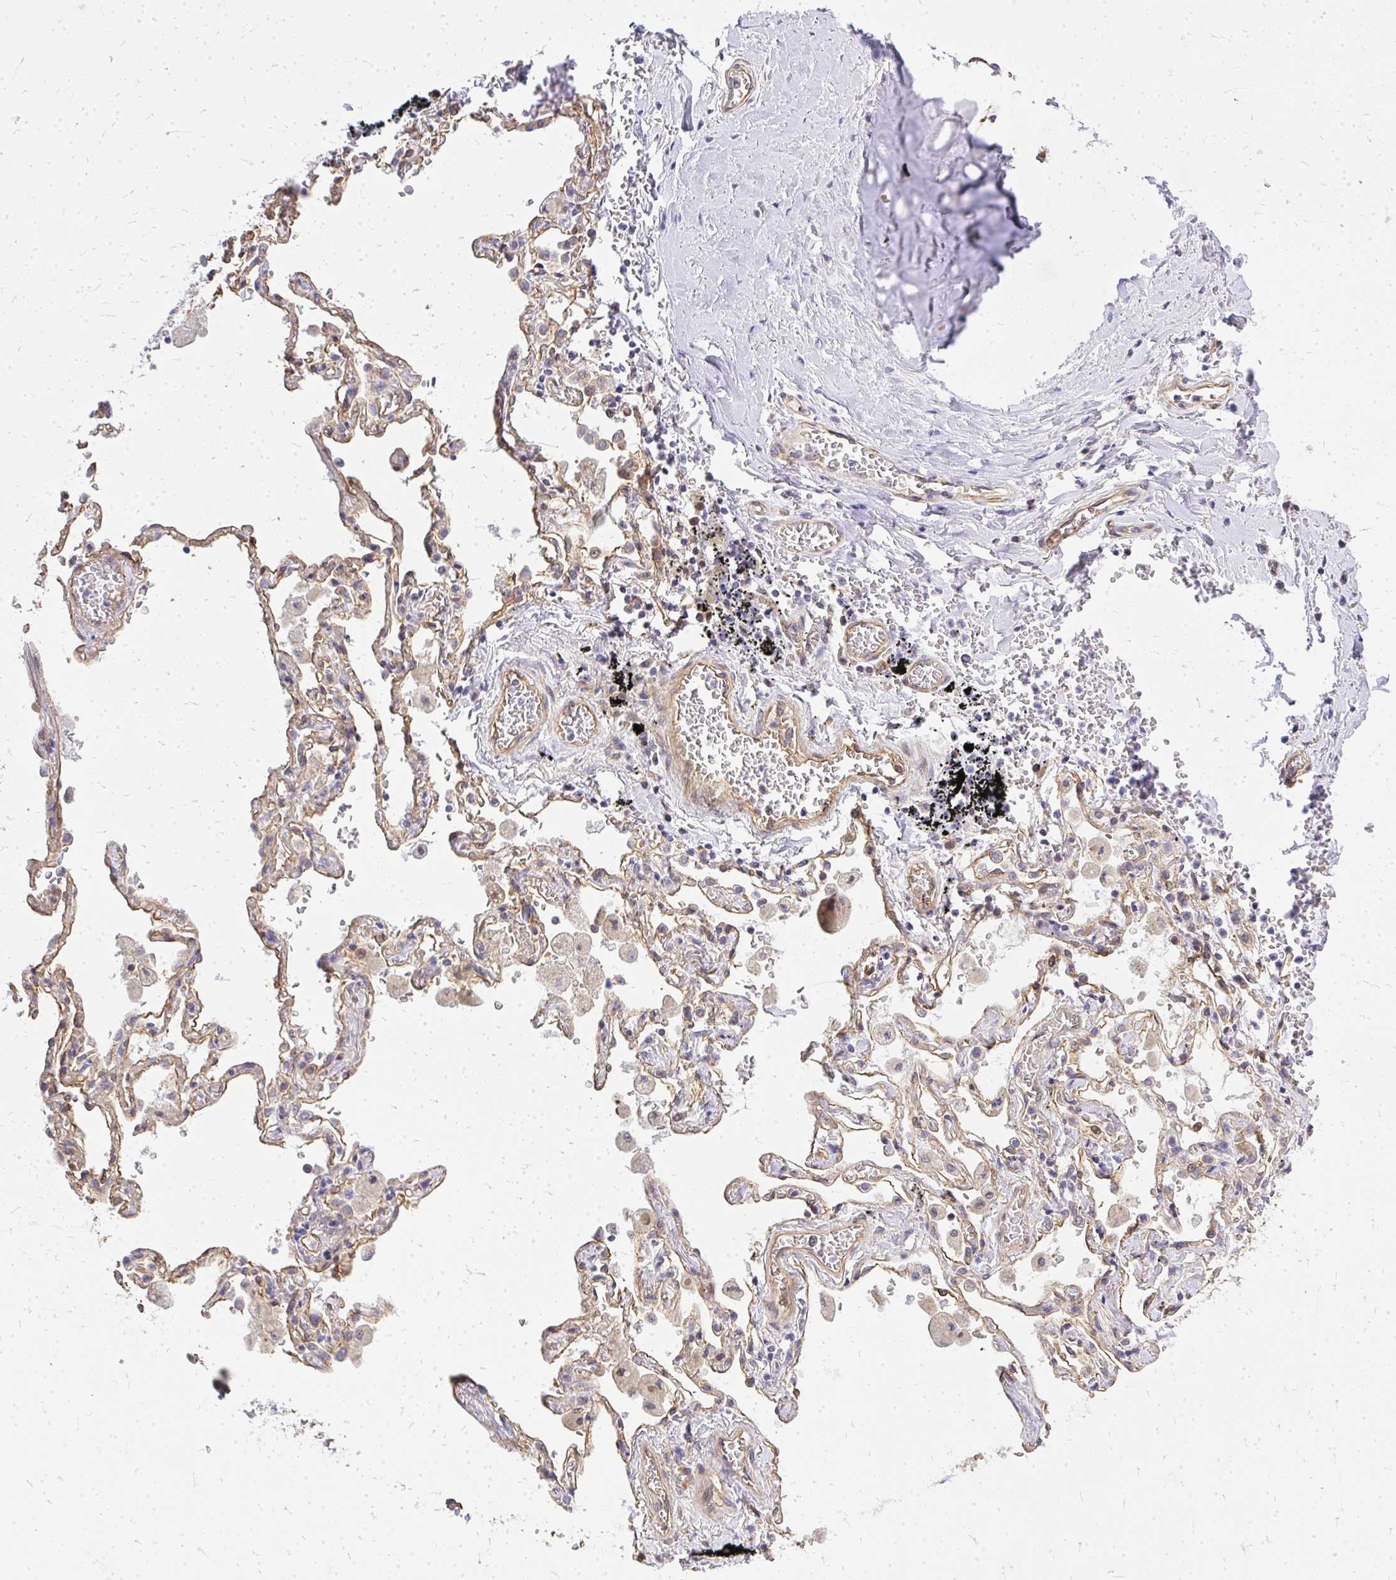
{"staining": {"intensity": "weak", "quantity": "<25%", "location": "cytoplasmic/membranous"}, "tissue": "soft tissue", "cell_type": "Chondrocytes", "image_type": "normal", "snomed": [{"axis": "morphology", "description": "Normal tissue, NOS"}, {"axis": "morphology", "description": "Degeneration, NOS"}, {"axis": "topography", "description": "Cartilage tissue"}, {"axis": "topography", "description": "Lung"}], "caption": "Protein analysis of unremarkable soft tissue exhibits no significant positivity in chondrocytes.", "gene": "ENSG00000258472", "patient": {"sex": "female", "age": 61}}